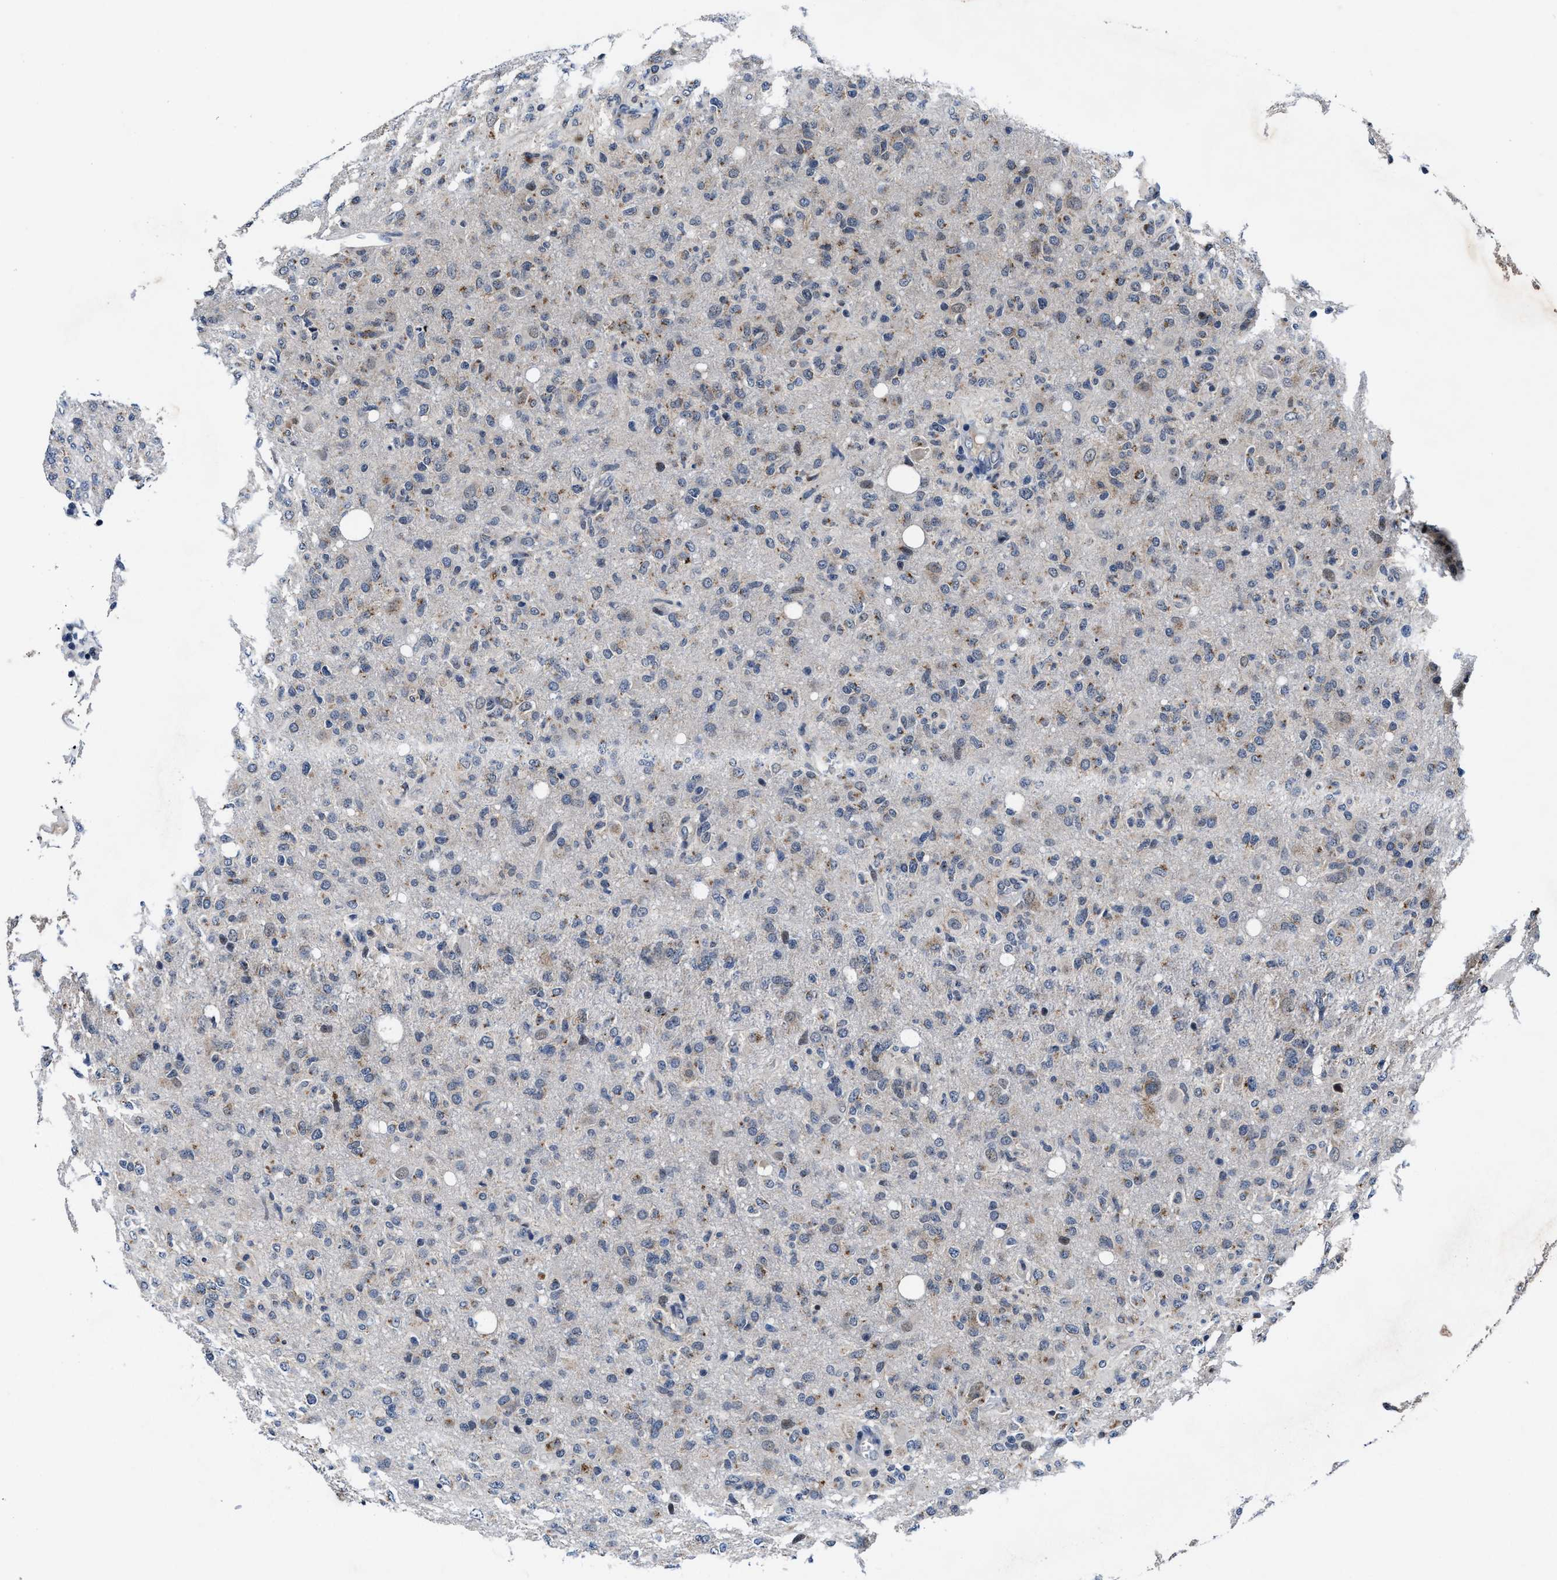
{"staining": {"intensity": "weak", "quantity": "<25%", "location": "cytoplasmic/membranous"}, "tissue": "glioma", "cell_type": "Tumor cells", "image_type": "cancer", "snomed": [{"axis": "morphology", "description": "Glioma, malignant, High grade"}, {"axis": "topography", "description": "Brain"}], "caption": "This is an IHC photomicrograph of malignant high-grade glioma. There is no expression in tumor cells.", "gene": "TMEM53", "patient": {"sex": "female", "age": 57}}